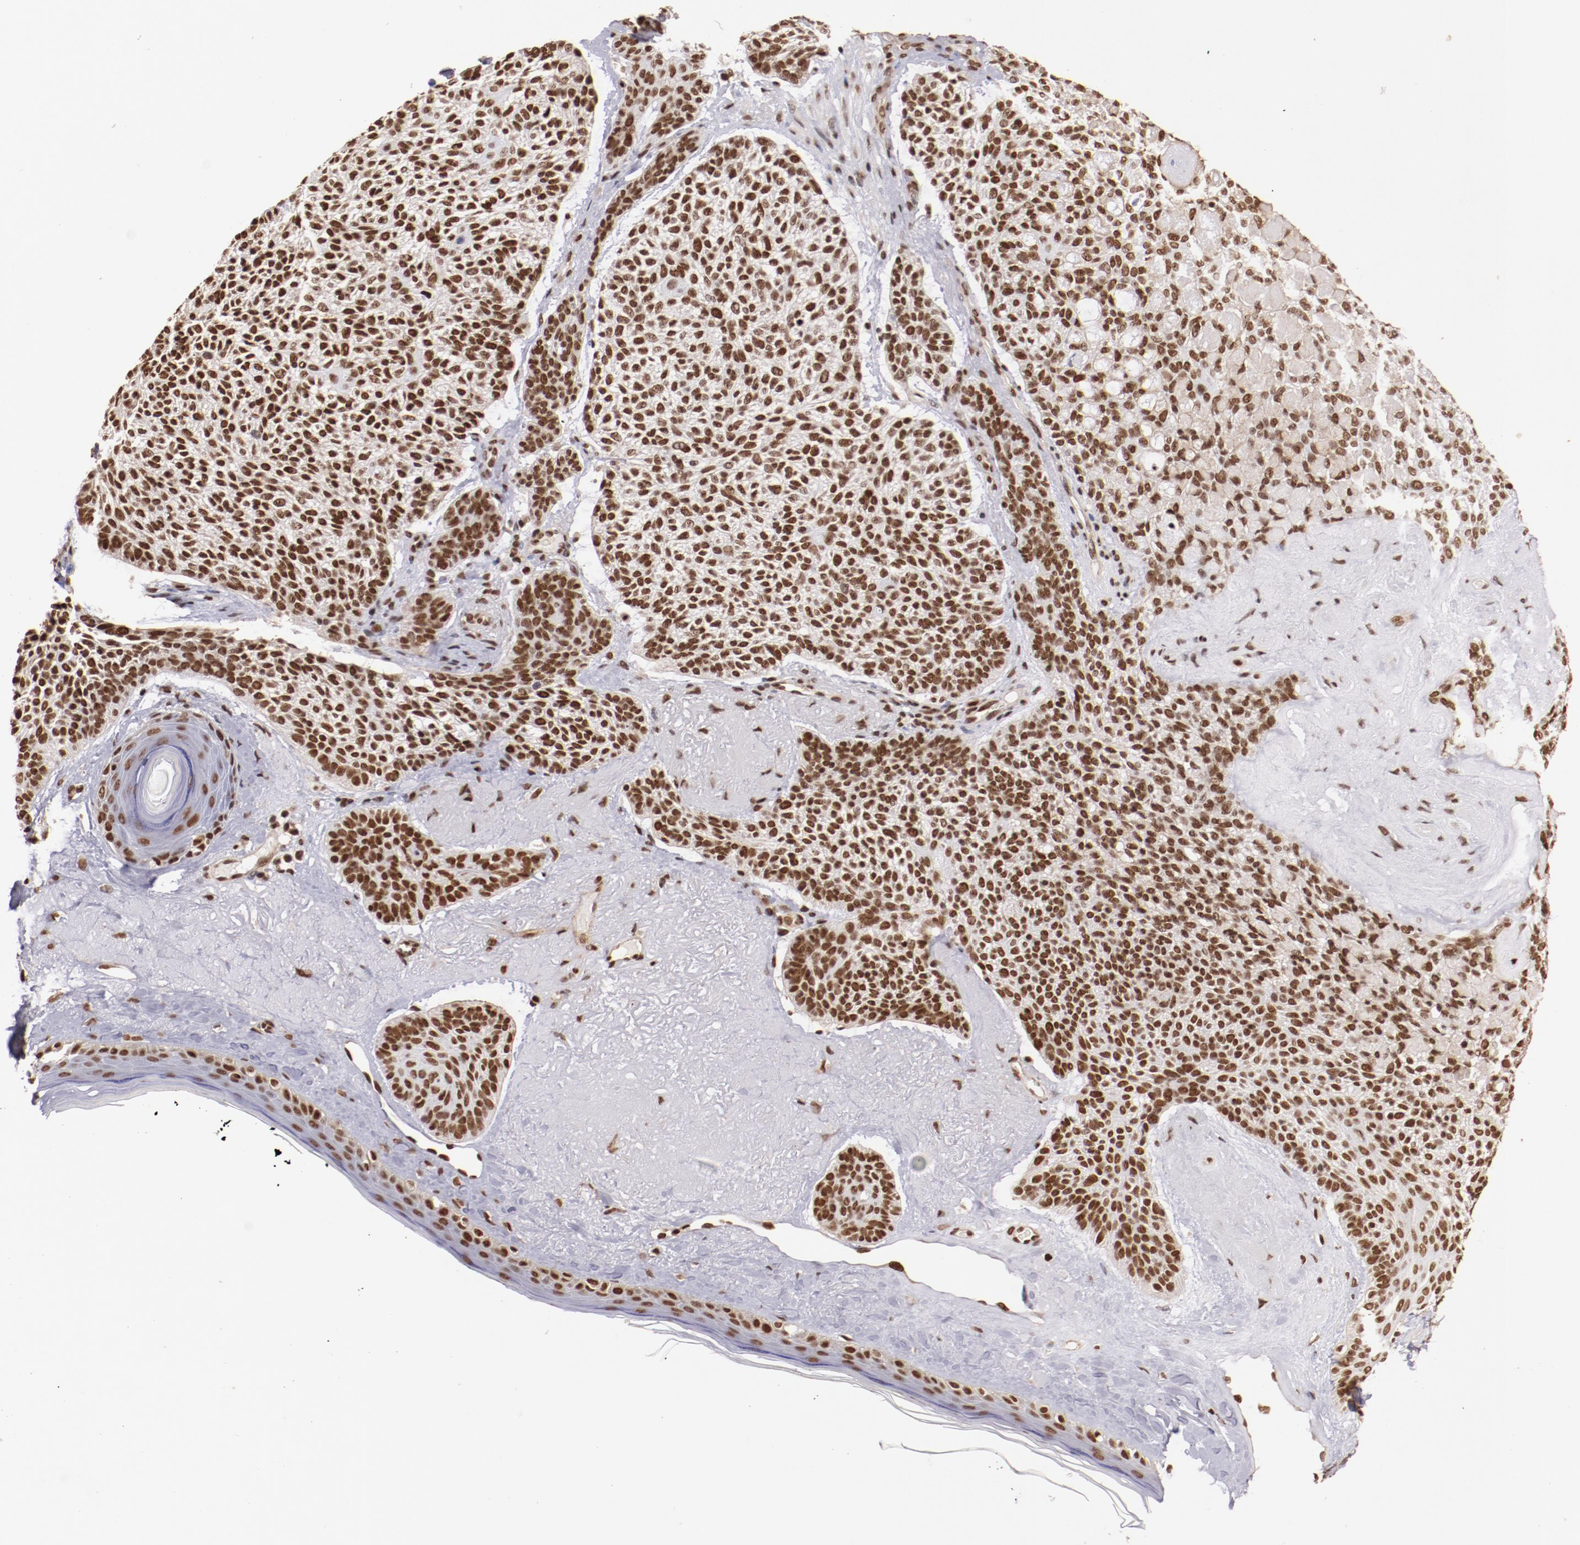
{"staining": {"intensity": "moderate", "quantity": ">75%", "location": "nuclear"}, "tissue": "skin cancer", "cell_type": "Tumor cells", "image_type": "cancer", "snomed": [{"axis": "morphology", "description": "Normal tissue, NOS"}, {"axis": "morphology", "description": "Basal cell carcinoma"}, {"axis": "topography", "description": "Skin"}], "caption": "Protein staining demonstrates moderate nuclear staining in approximately >75% of tumor cells in basal cell carcinoma (skin).", "gene": "STAG2", "patient": {"sex": "female", "age": 70}}